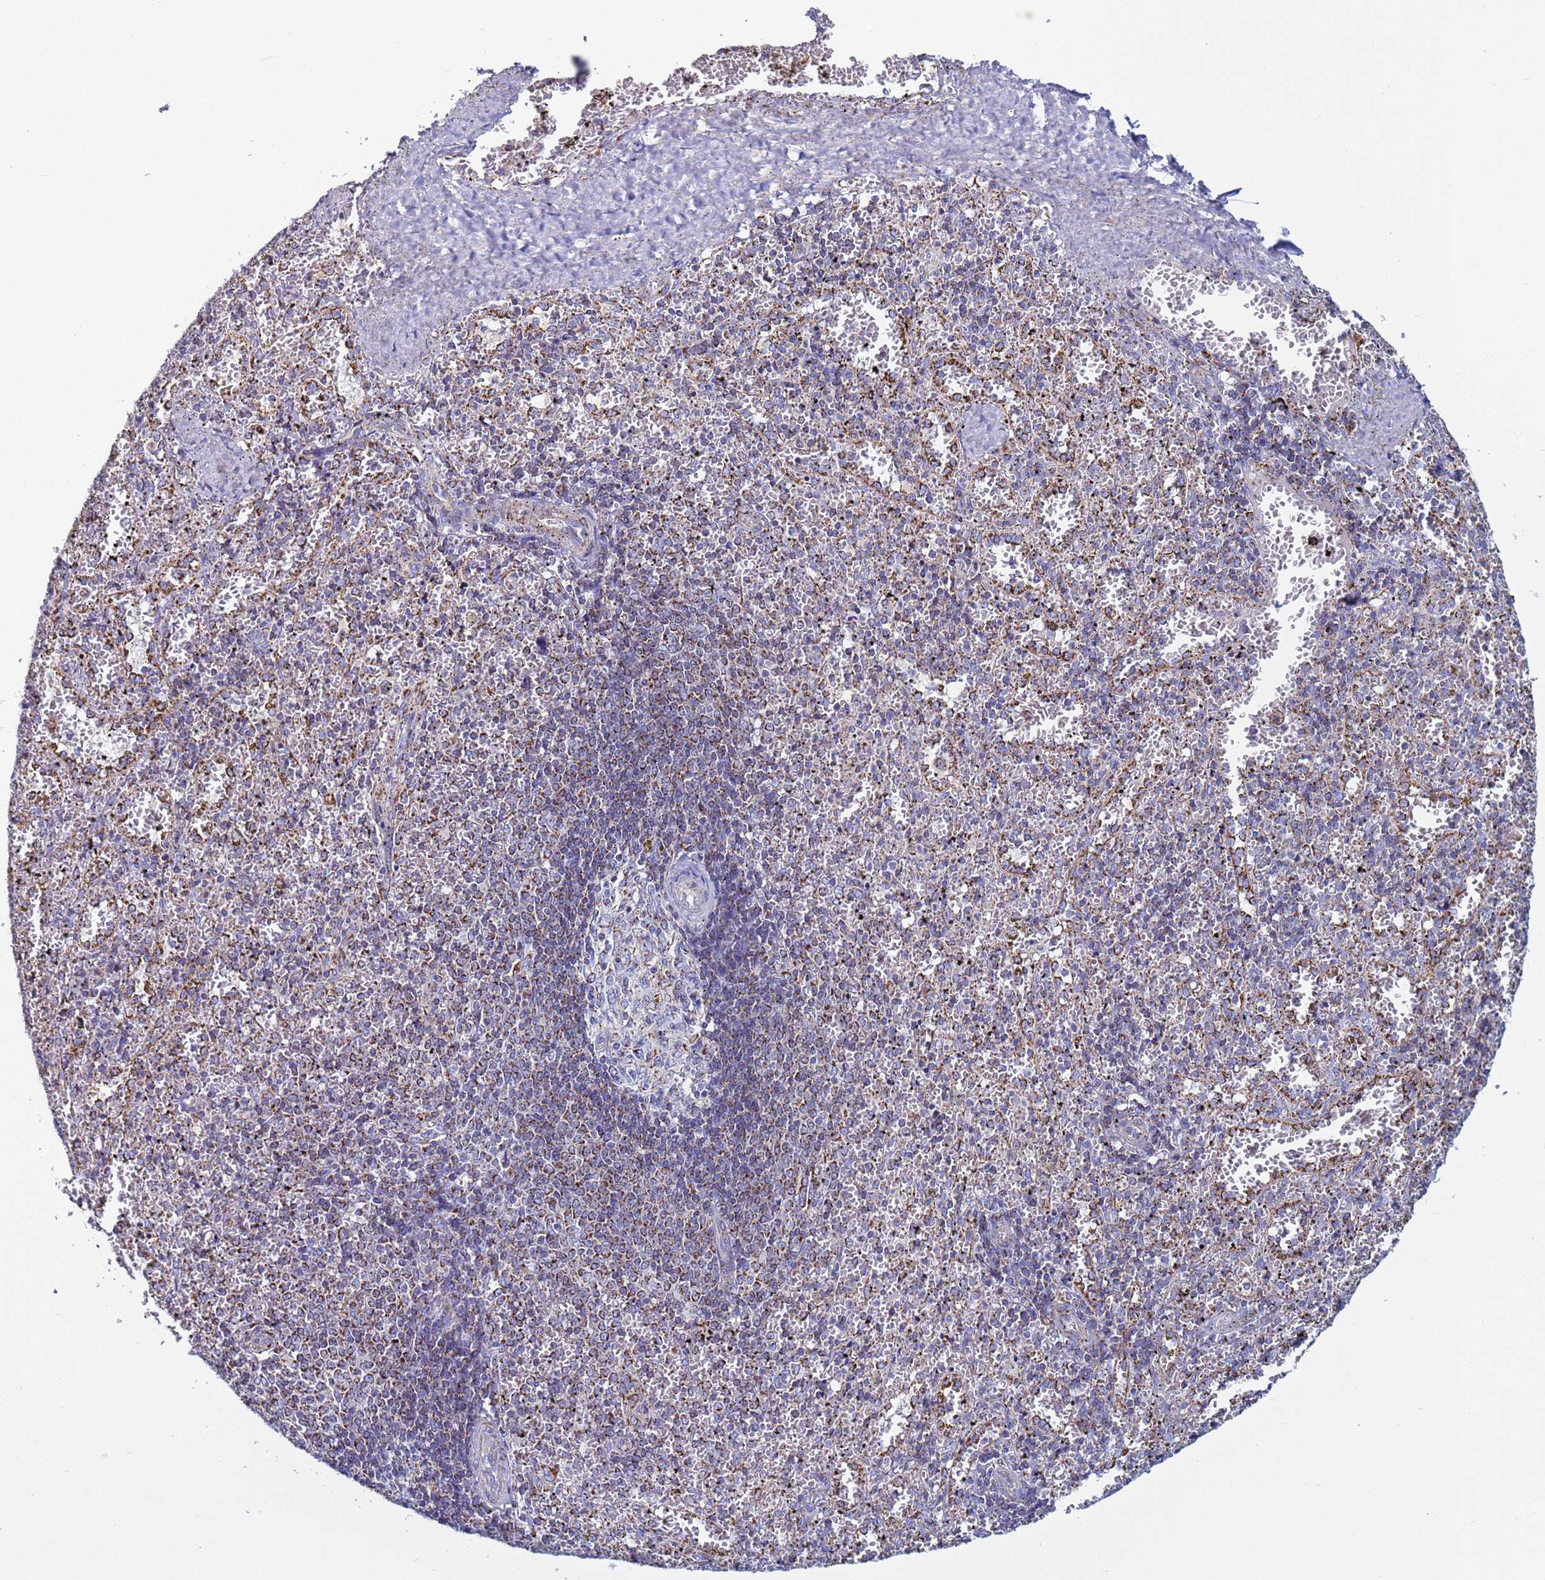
{"staining": {"intensity": "moderate", "quantity": "25%-75%", "location": "cytoplasmic/membranous"}, "tissue": "spleen", "cell_type": "Cells in red pulp", "image_type": "normal", "snomed": [{"axis": "morphology", "description": "Normal tissue, NOS"}, {"axis": "topography", "description": "Spleen"}], "caption": "Spleen stained with DAB (3,3'-diaminobenzidine) immunohistochemistry (IHC) shows medium levels of moderate cytoplasmic/membranous expression in about 25%-75% of cells in red pulp. (Brightfield microscopy of DAB IHC at high magnification).", "gene": "ZBTB39", "patient": {"sex": "male", "age": 11}}